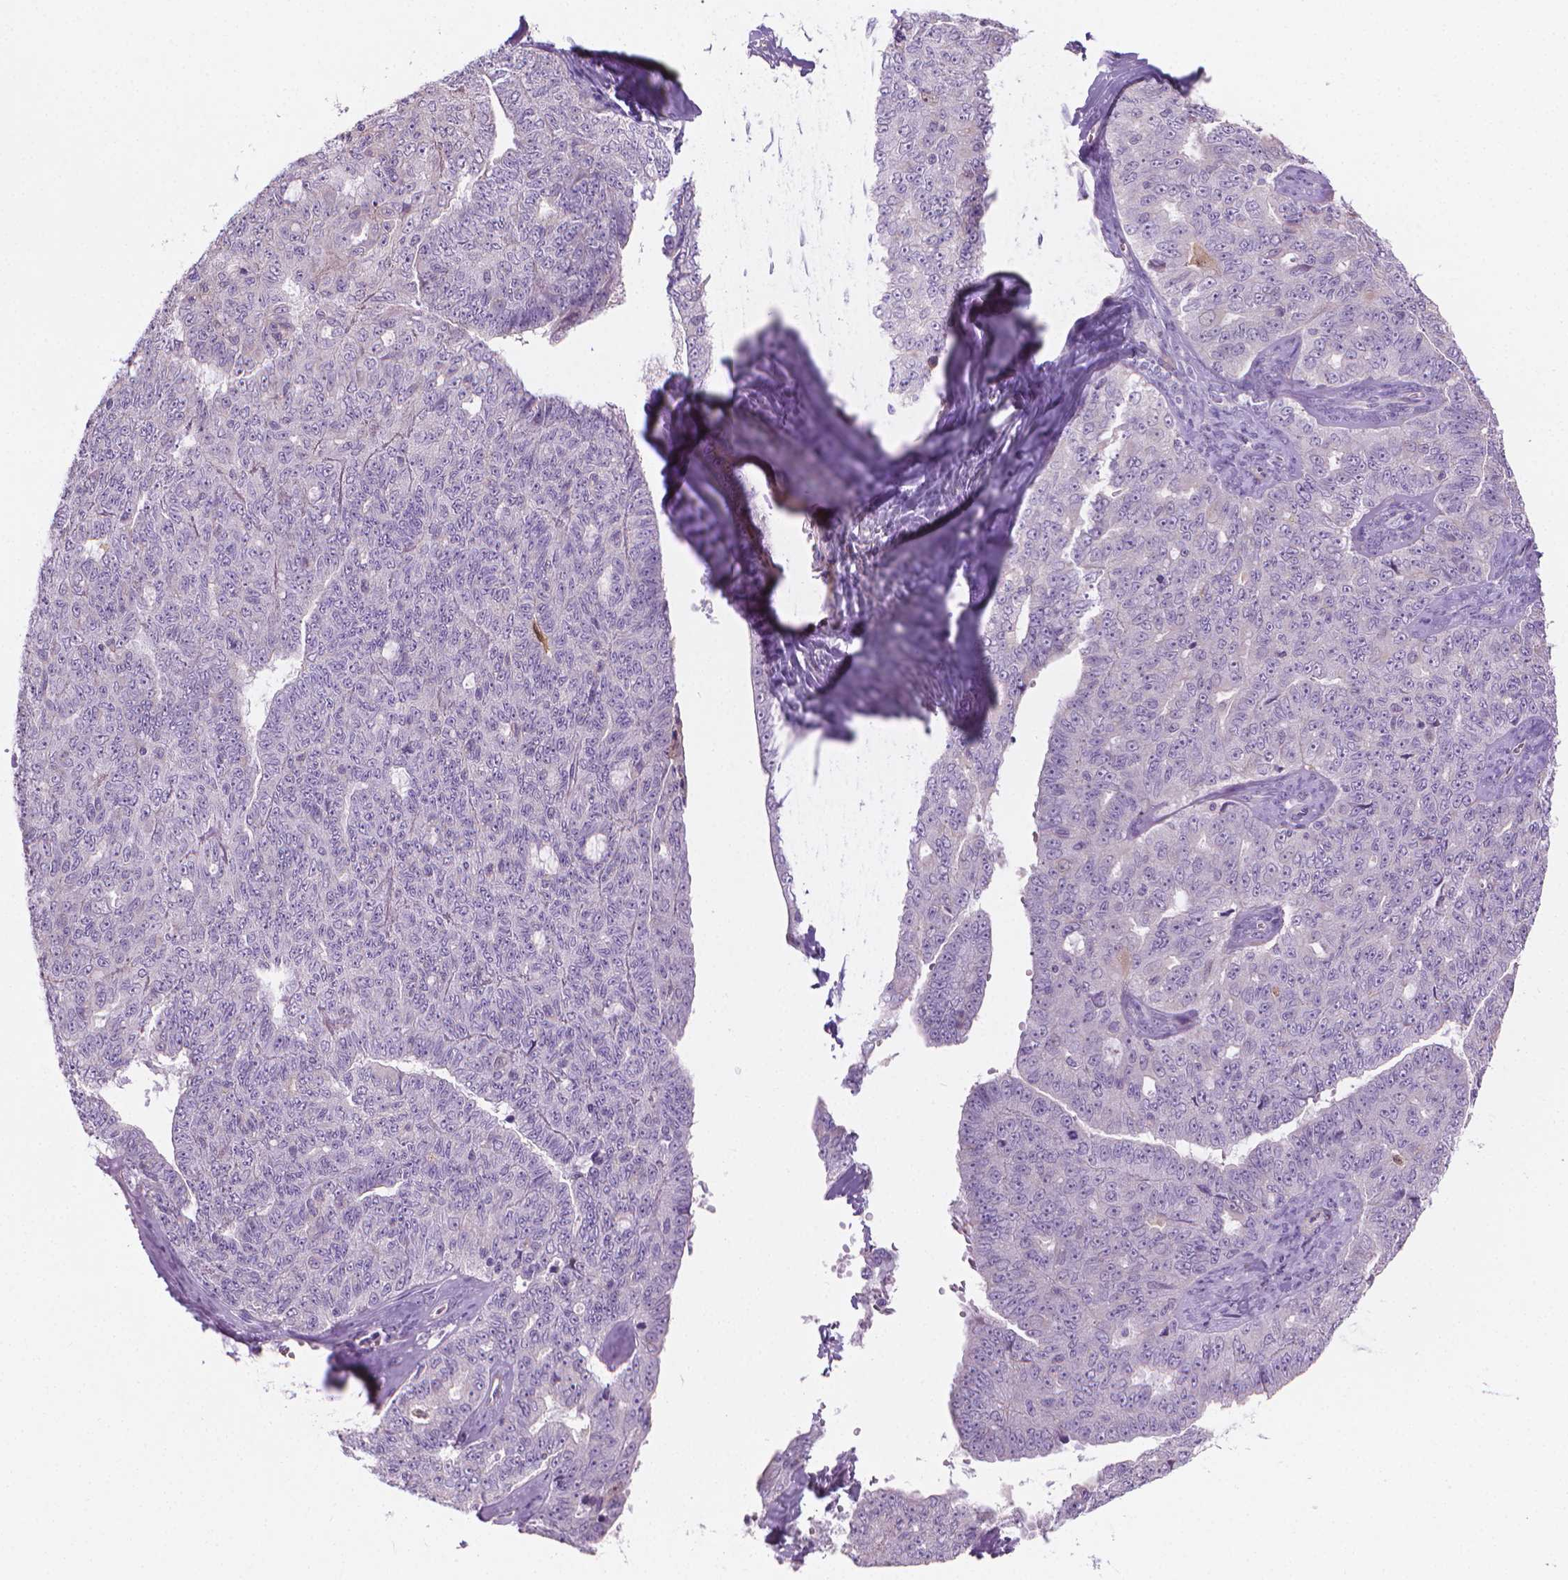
{"staining": {"intensity": "negative", "quantity": "none", "location": "none"}, "tissue": "ovarian cancer", "cell_type": "Tumor cells", "image_type": "cancer", "snomed": [{"axis": "morphology", "description": "Cystadenocarcinoma, serous, NOS"}, {"axis": "topography", "description": "Ovary"}], "caption": "Ovarian serous cystadenocarcinoma was stained to show a protein in brown. There is no significant staining in tumor cells. Nuclei are stained in blue.", "gene": "GSDMA", "patient": {"sex": "female", "age": 71}}